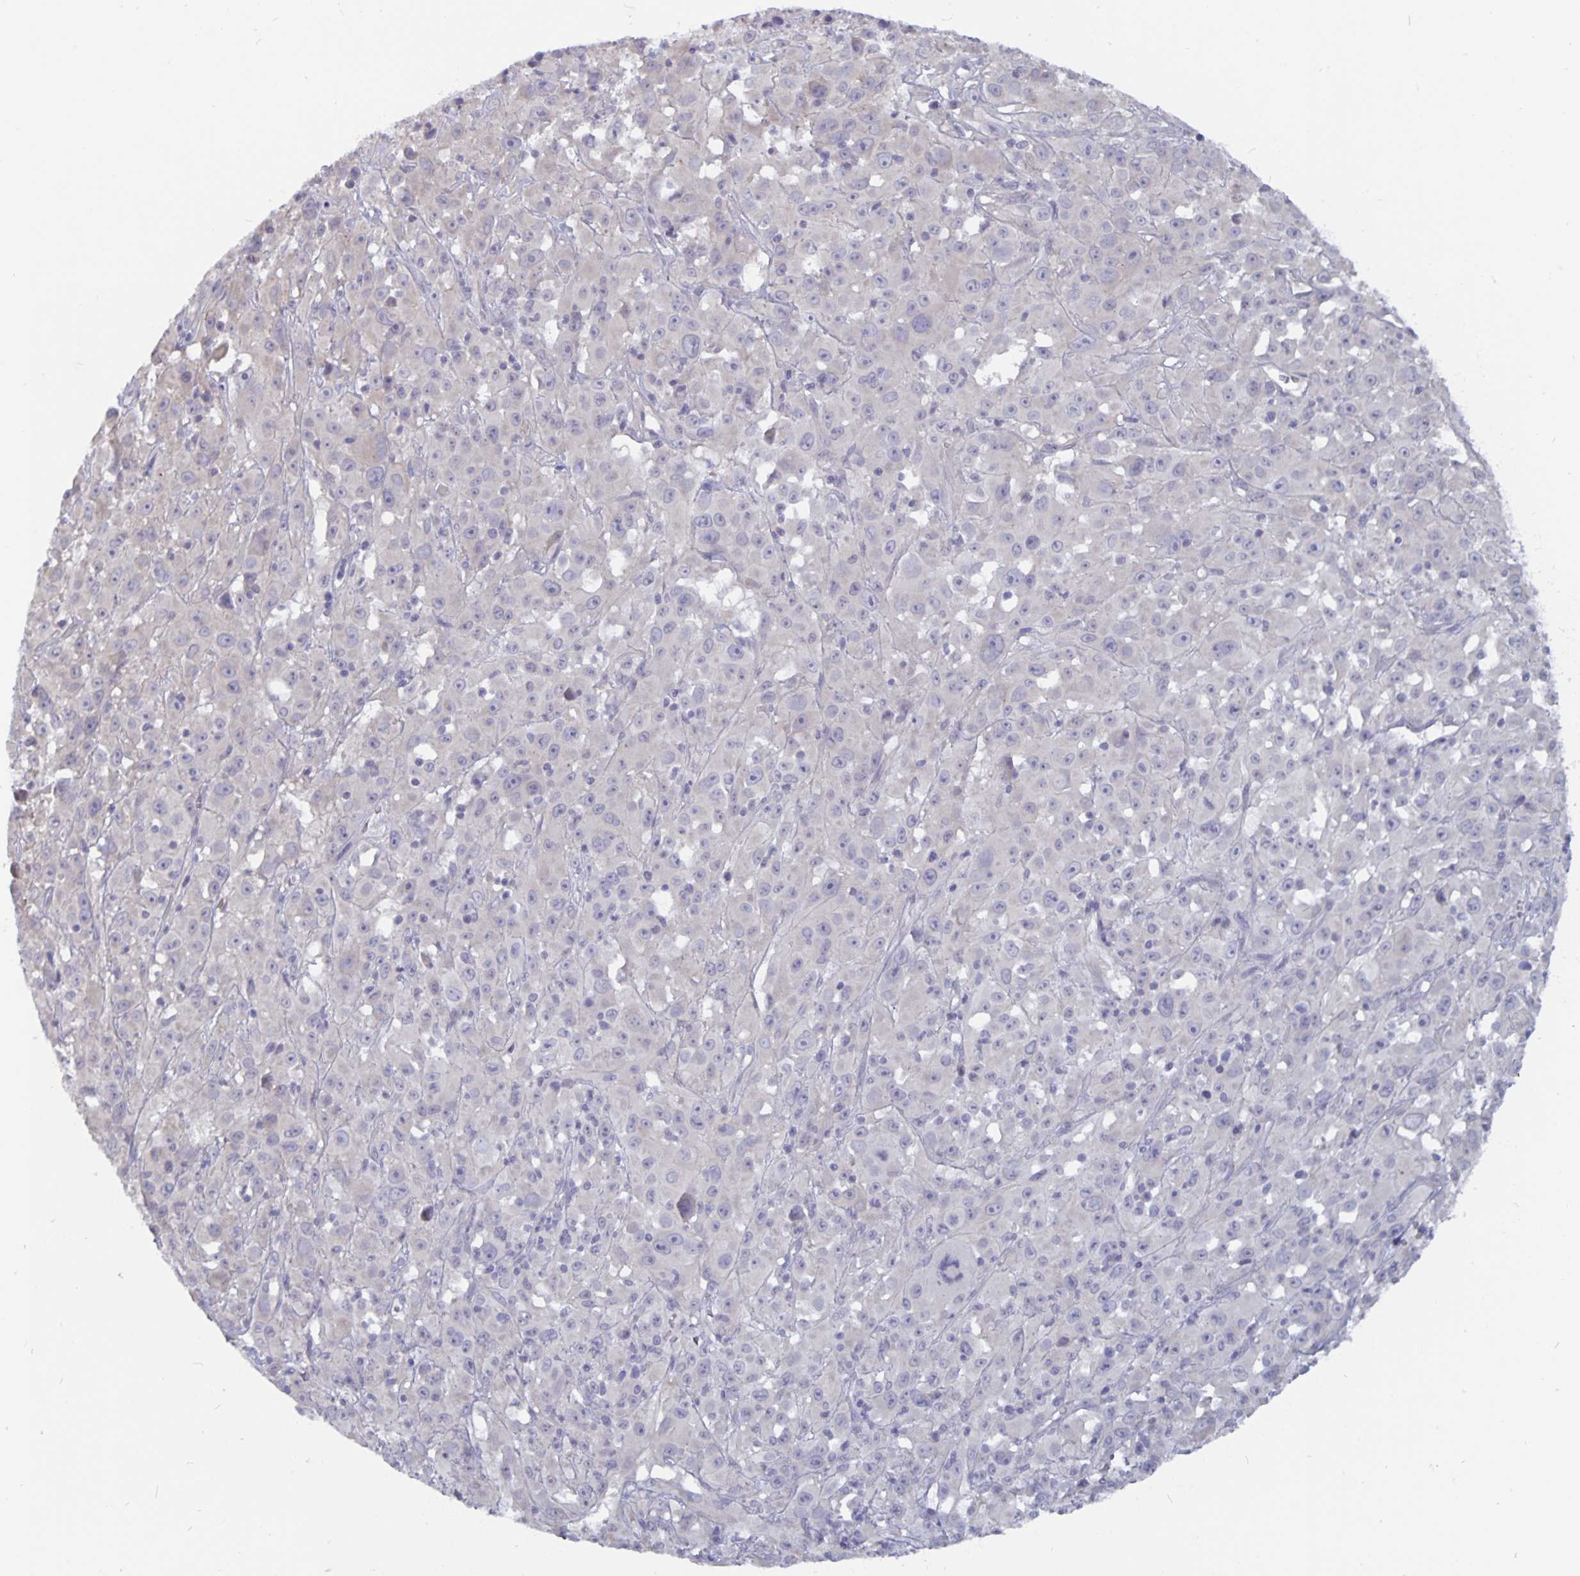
{"staining": {"intensity": "negative", "quantity": "none", "location": "none"}, "tissue": "melanoma", "cell_type": "Tumor cells", "image_type": "cancer", "snomed": [{"axis": "morphology", "description": "Malignant melanoma, Metastatic site"}, {"axis": "topography", "description": "Soft tissue"}], "caption": "Human melanoma stained for a protein using immunohistochemistry reveals no expression in tumor cells.", "gene": "PLCB3", "patient": {"sex": "male", "age": 50}}